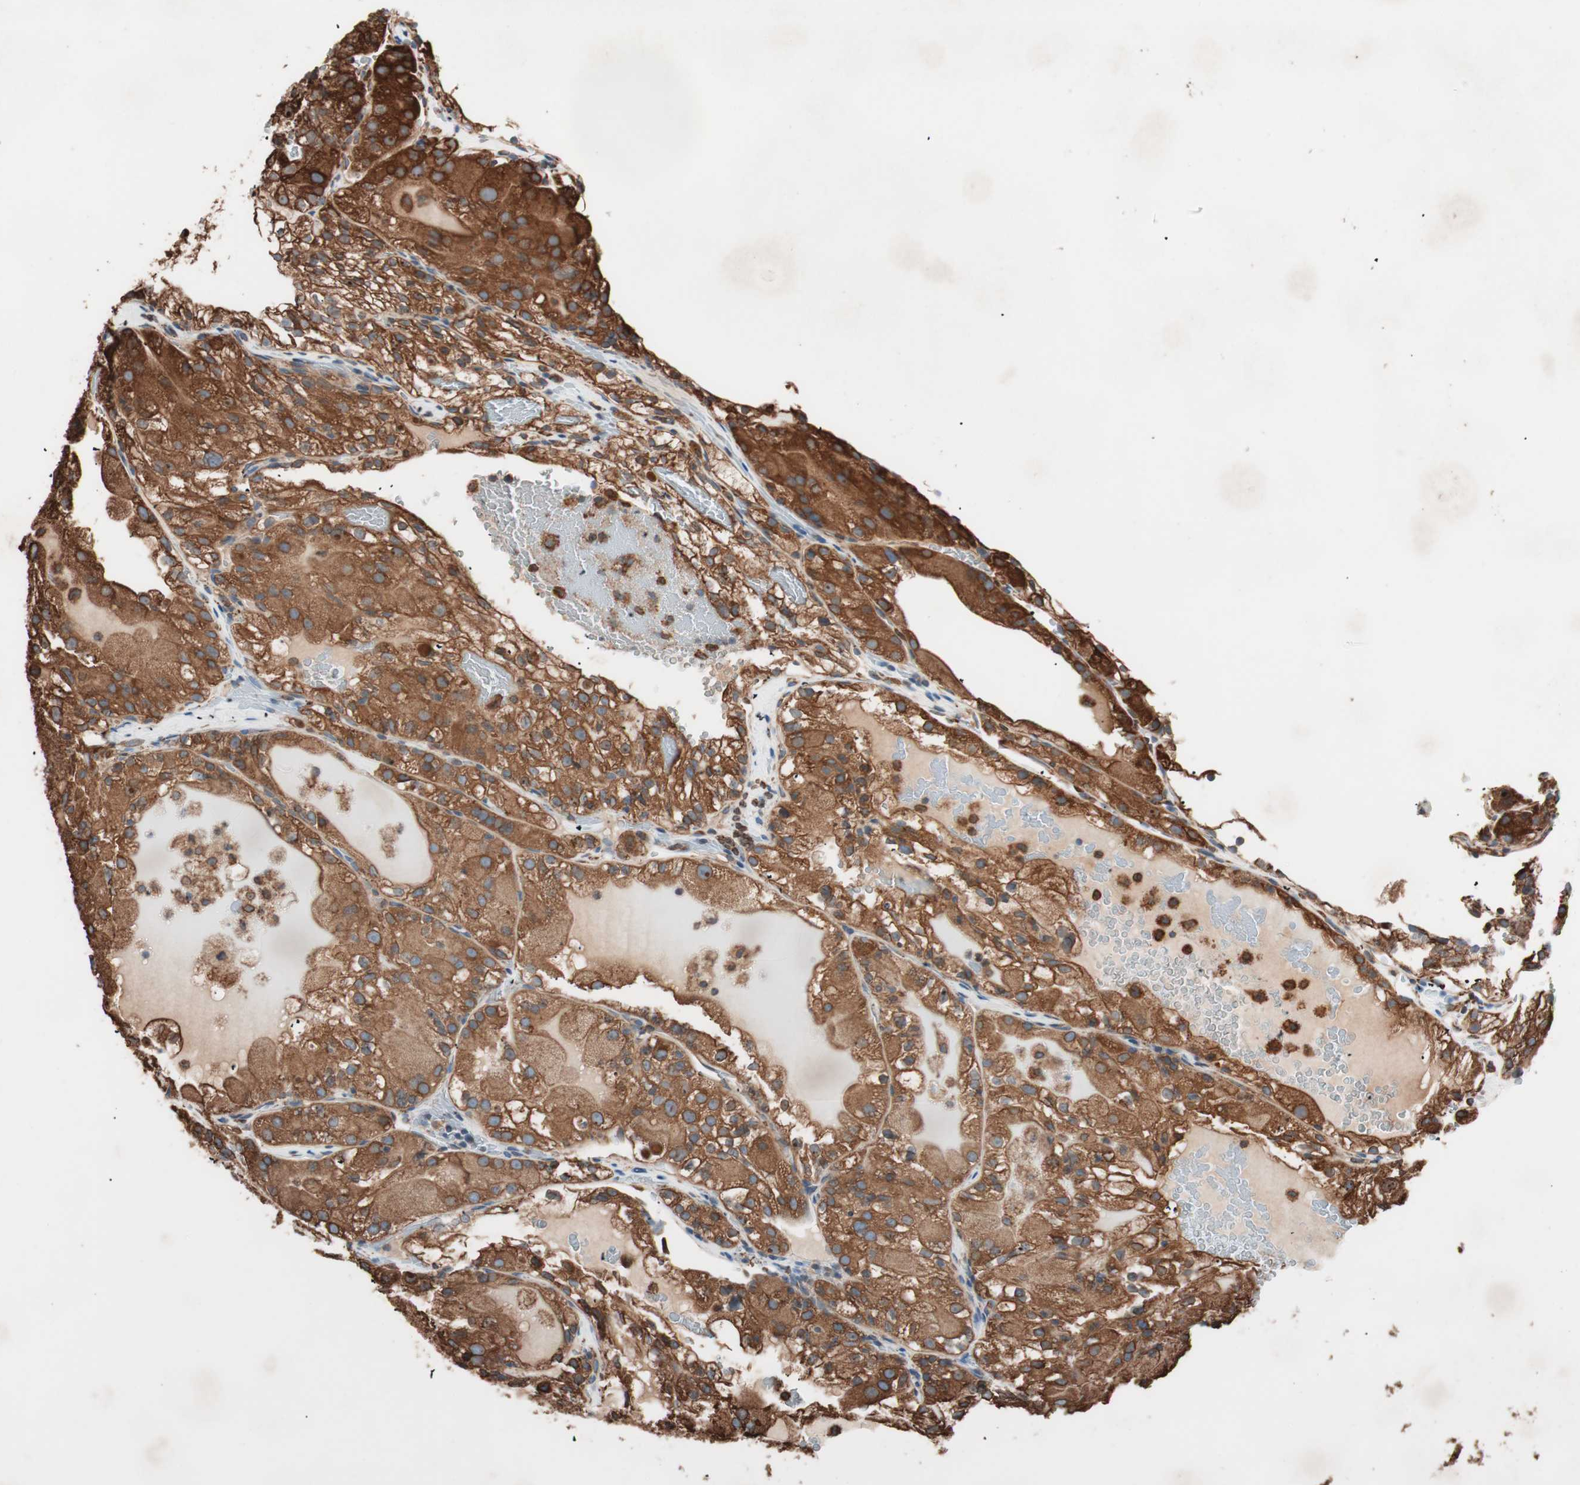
{"staining": {"intensity": "strong", "quantity": ">75%", "location": "cytoplasmic/membranous"}, "tissue": "renal cancer", "cell_type": "Tumor cells", "image_type": "cancer", "snomed": [{"axis": "morphology", "description": "Normal tissue, NOS"}, {"axis": "morphology", "description": "Adenocarcinoma, NOS"}, {"axis": "topography", "description": "Kidney"}], "caption": "Renal adenocarcinoma was stained to show a protein in brown. There is high levels of strong cytoplasmic/membranous expression in approximately >75% of tumor cells.", "gene": "VEGFA", "patient": {"sex": "male", "age": 61}}